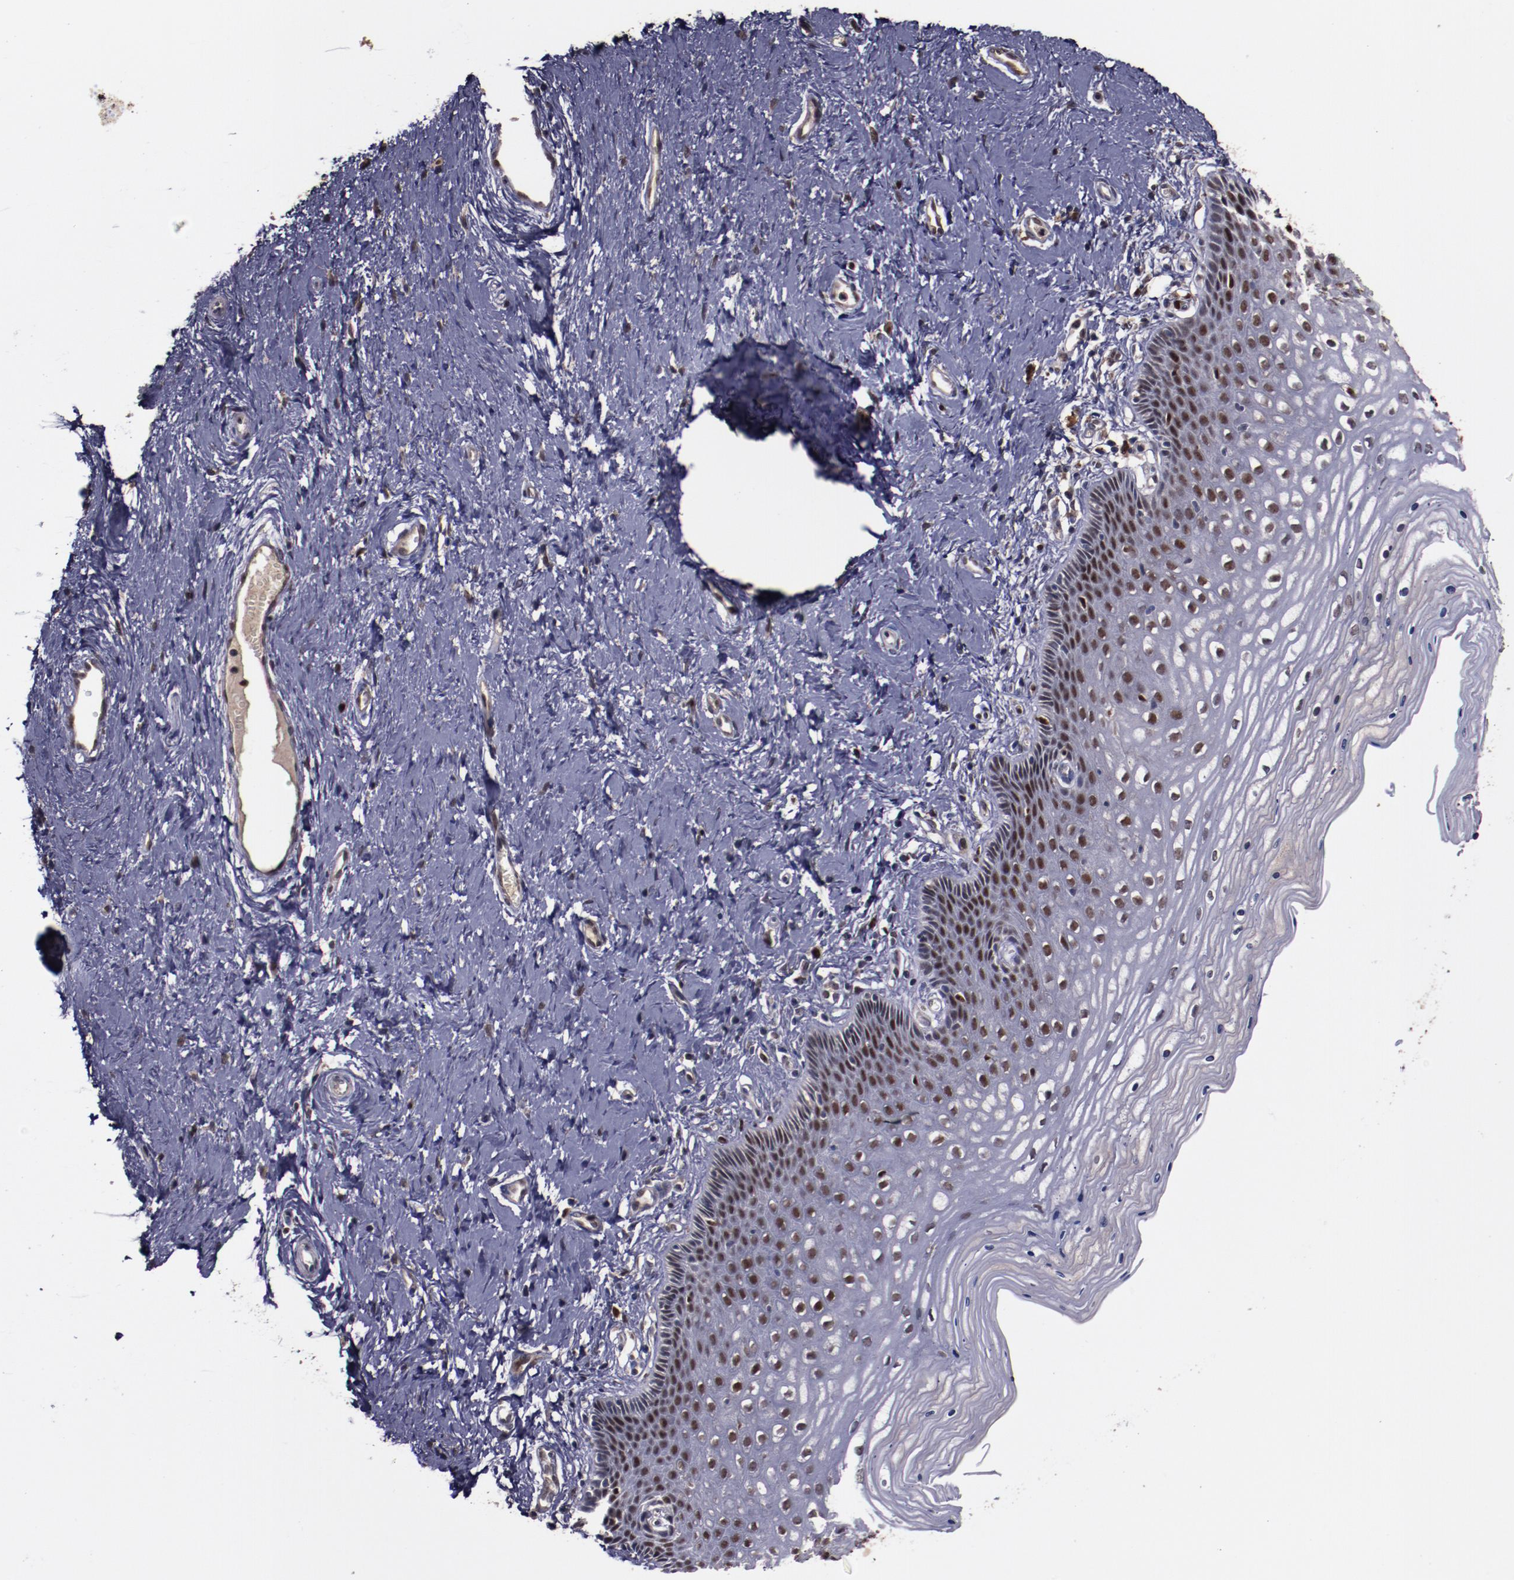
{"staining": {"intensity": "moderate", "quantity": "<25%", "location": "nuclear"}, "tissue": "cervix", "cell_type": "Glandular cells", "image_type": "normal", "snomed": [{"axis": "morphology", "description": "Normal tissue, NOS"}, {"axis": "topography", "description": "Cervix"}], "caption": "Approximately <25% of glandular cells in unremarkable human cervix exhibit moderate nuclear protein positivity as visualized by brown immunohistochemical staining.", "gene": "CHEK2", "patient": {"sex": "female", "age": 39}}